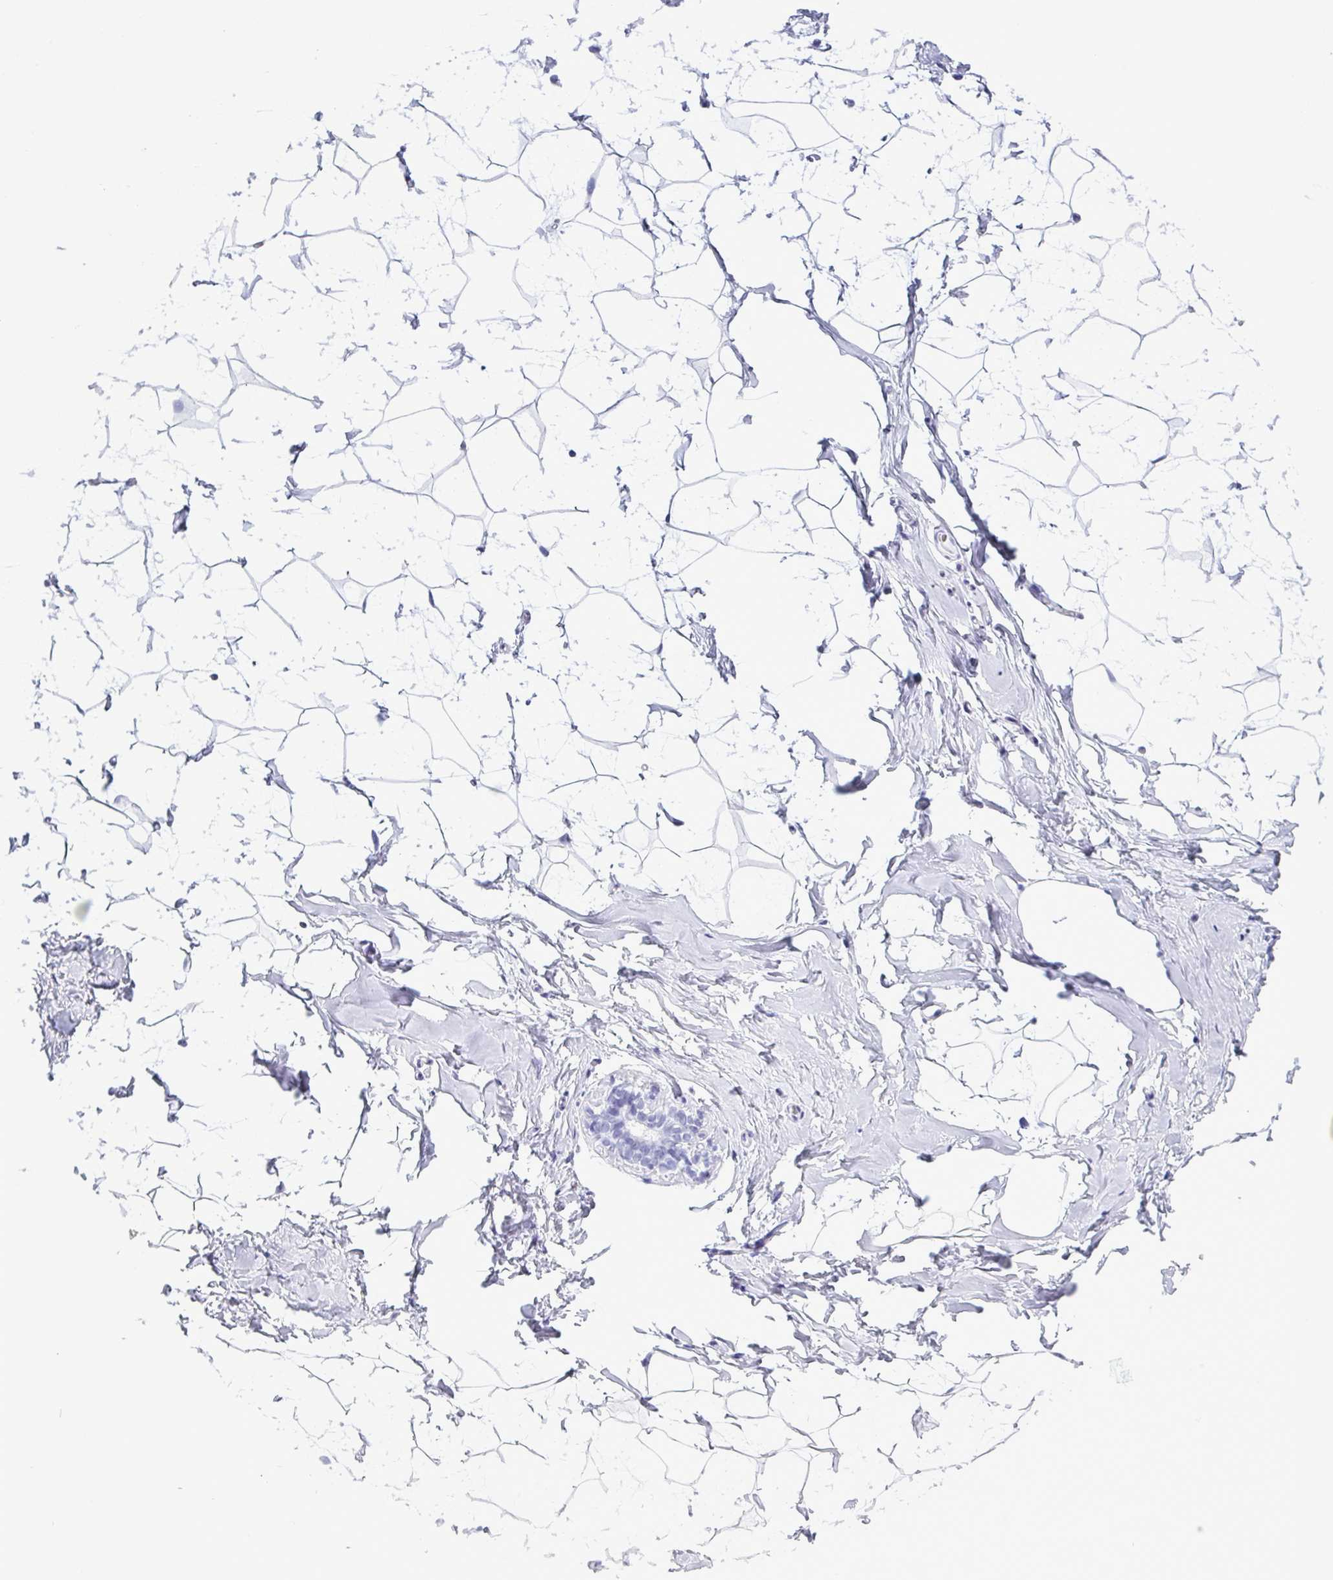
{"staining": {"intensity": "negative", "quantity": "none", "location": "none"}, "tissue": "breast", "cell_type": "Adipocytes", "image_type": "normal", "snomed": [{"axis": "morphology", "description": "Normal tissue, NOS"}, {"axis": "topography", "description": "Breast"}], "caption": "Immunohistochemistry histopathology image of benign breast: breast stained with DAB (3,3'-diaminobenzidine) shows no significant protein staining in adipocytes.", "gene": "CDA", "patient": {"sex": "female", "age": 32}}